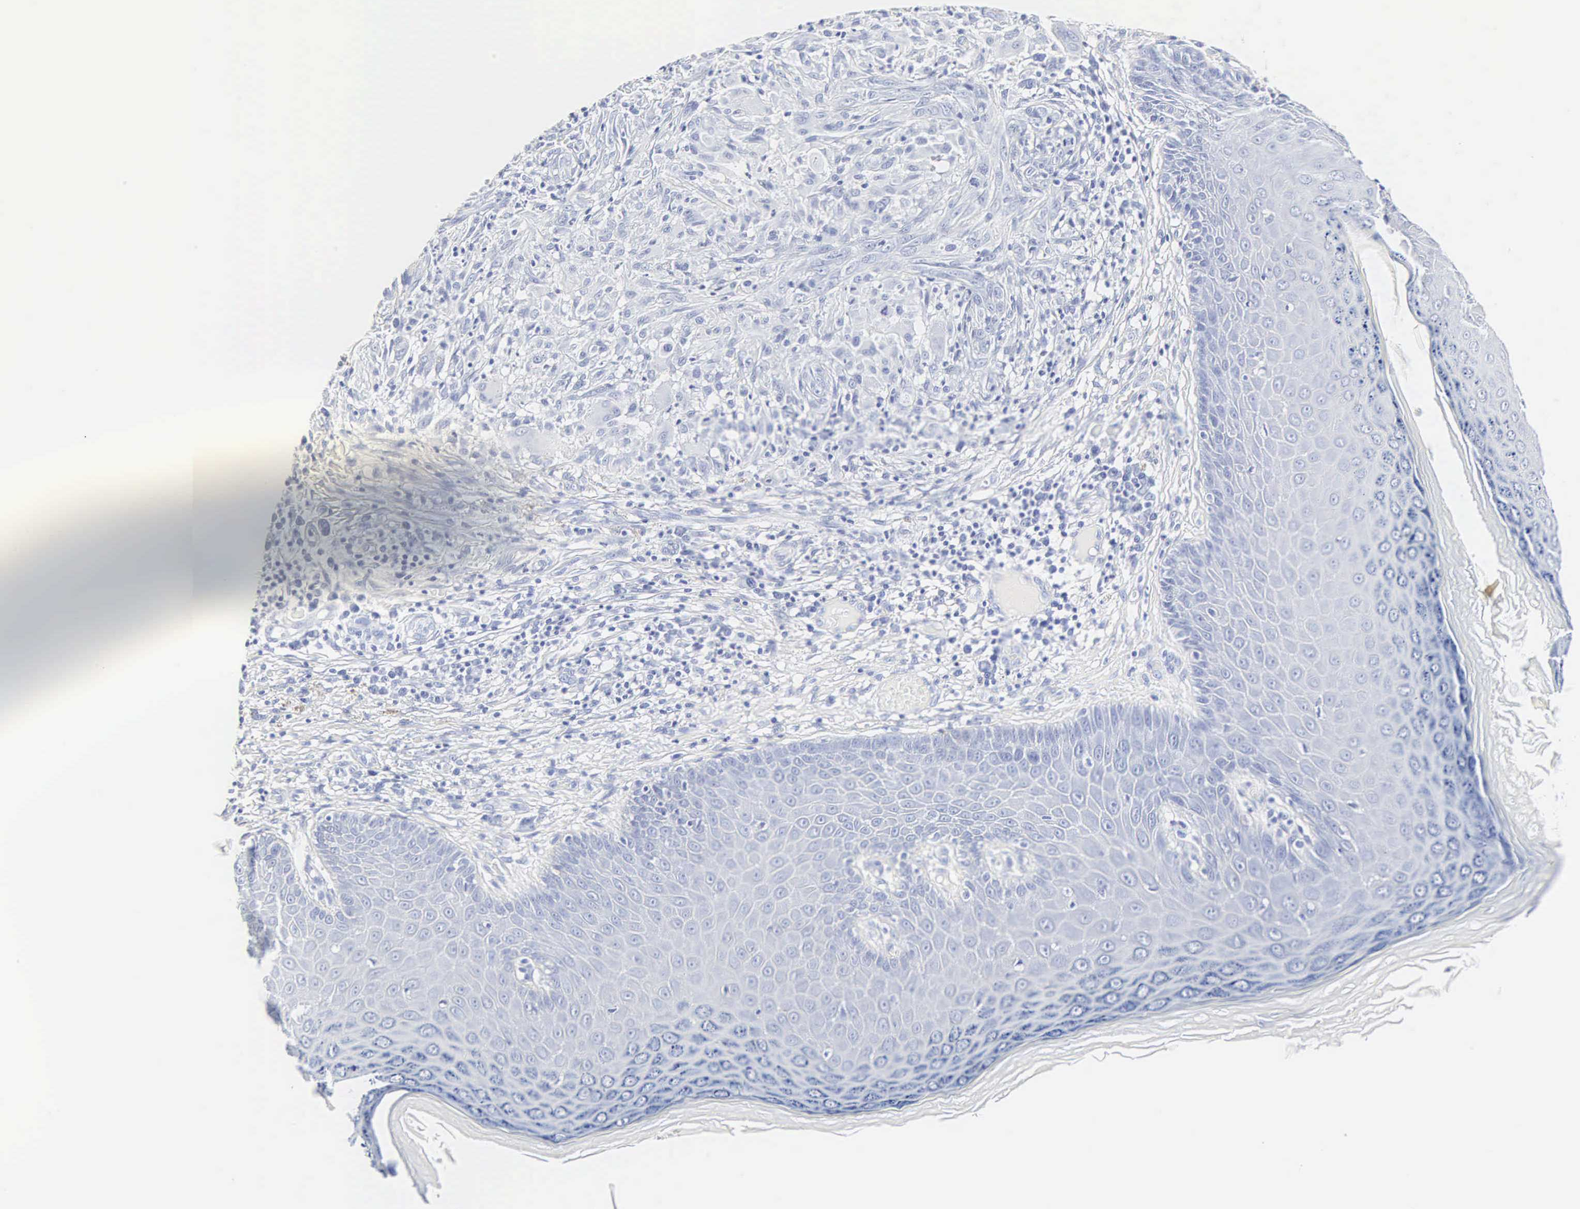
{"staining": {"intensity": "negative", "quantity": "none", "location": "none"}, "tissue": "skin cancer", "cell_type": "Tumor cells", "image_type": "cancer", "snomed": [{"axis": "morphology", "description": "Normal tissue, NOS"}, {"axis": "morphology", "description": "Basal cell carcinoma"}, {"axis": "topography", "description": "Skin"}], "caption": "Immunohistochemical staining of human basal cell carcinoma (skin) shows no significant expression in tumor cells.", "gene": "INS", "patient": {"sex": "male", "age": 74}}